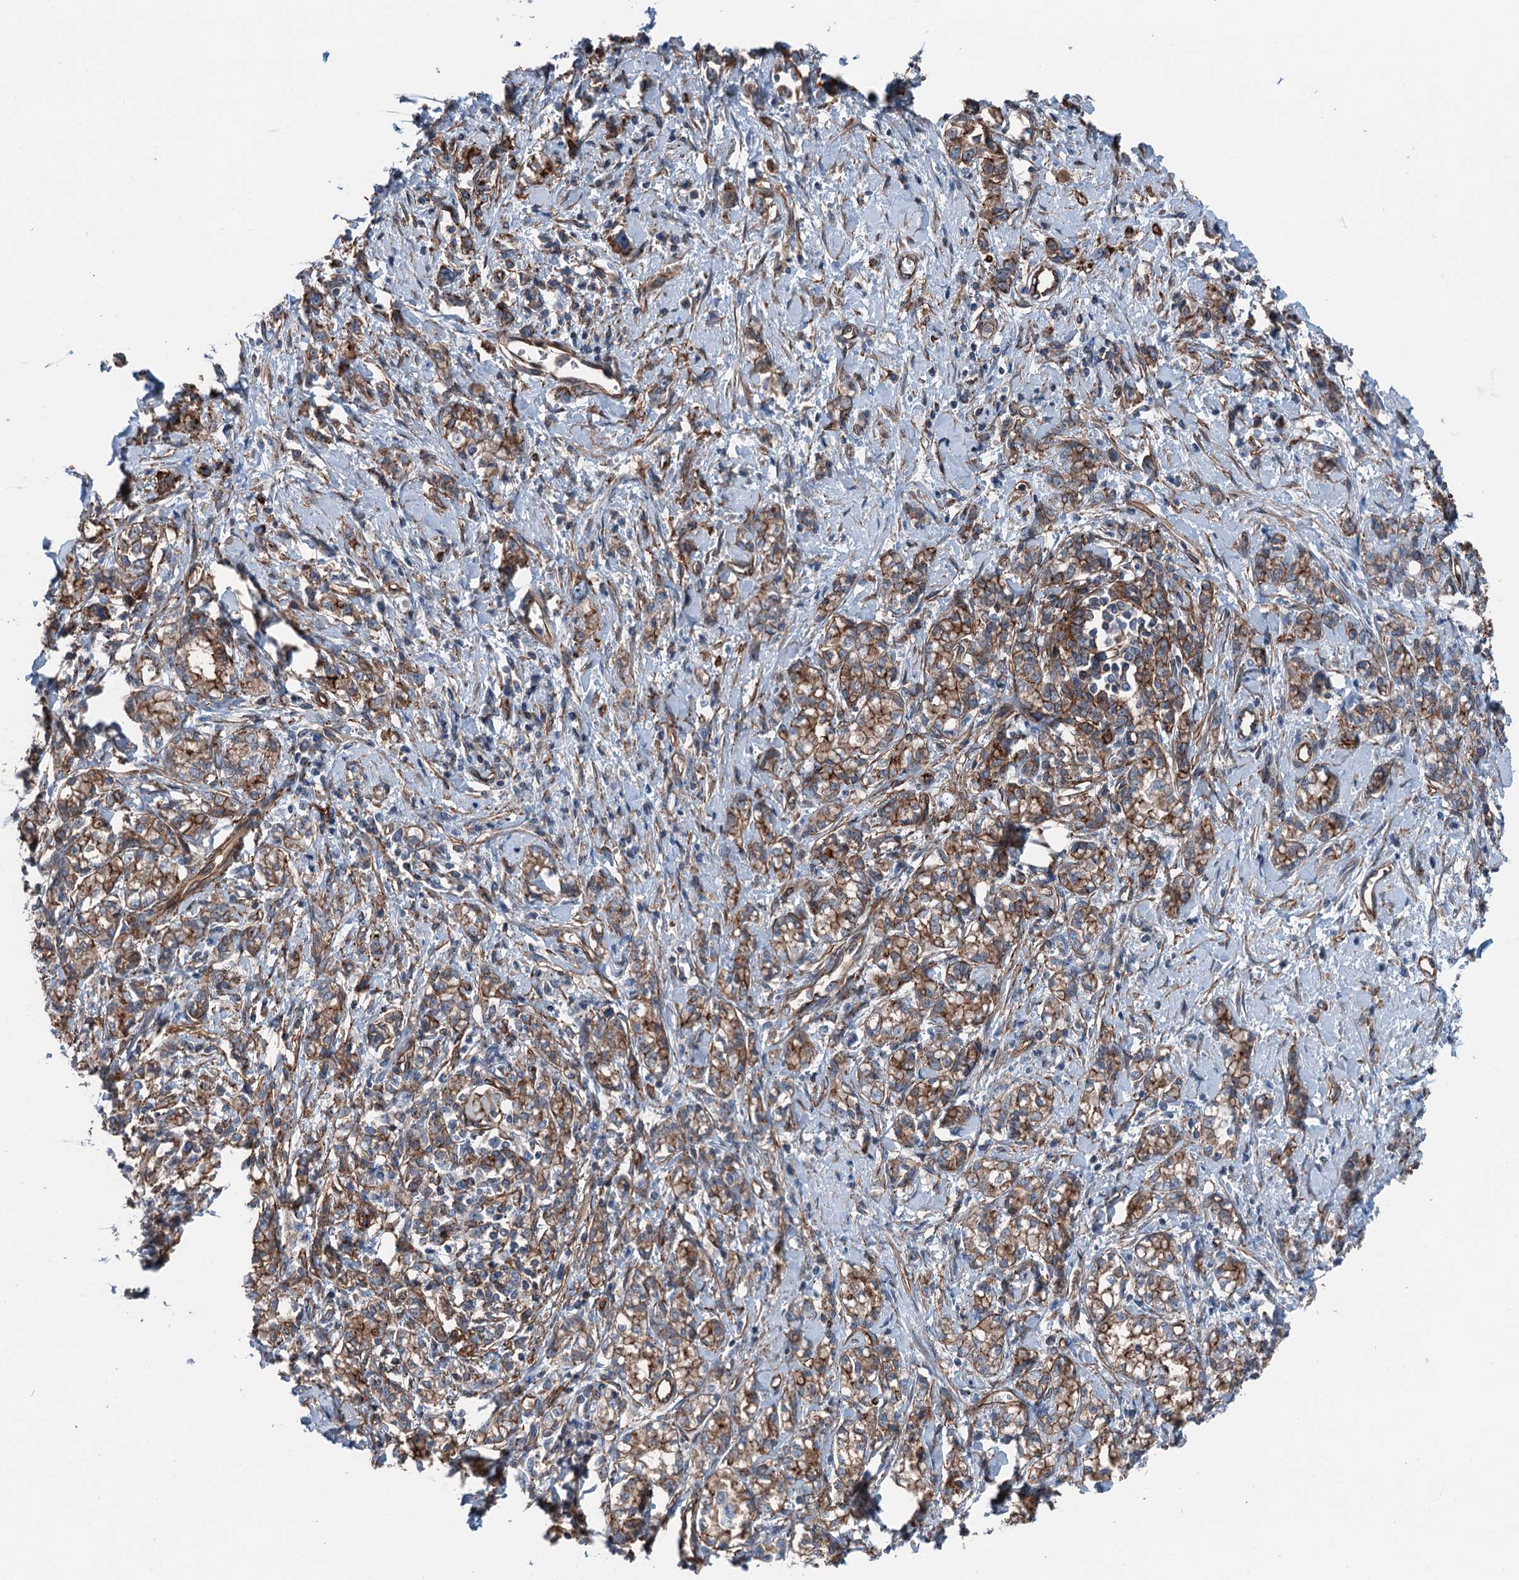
{"staining": {"intensity": "moderate", "quantity": ">75%", "location": "cytoplasmic/membranous"}, "tissue": "stomach cancer", "cell_type": "Tumor cells", "image_type": "cancer", "snomed": [{"axis": "morphology", "description": "Adenocarcinoma, NOS"}, {"axis": "topography", "description": "Stomach"}], "caption": "Approximately >75% of tumor cells in human stomach adenocarcinoma show moderate cytoplasmic/membranous protein positivity as visualized by brown immunohistochemical staining.", "gene": "NMRAL1", "patient": {"sex": "female", "age": 76}}